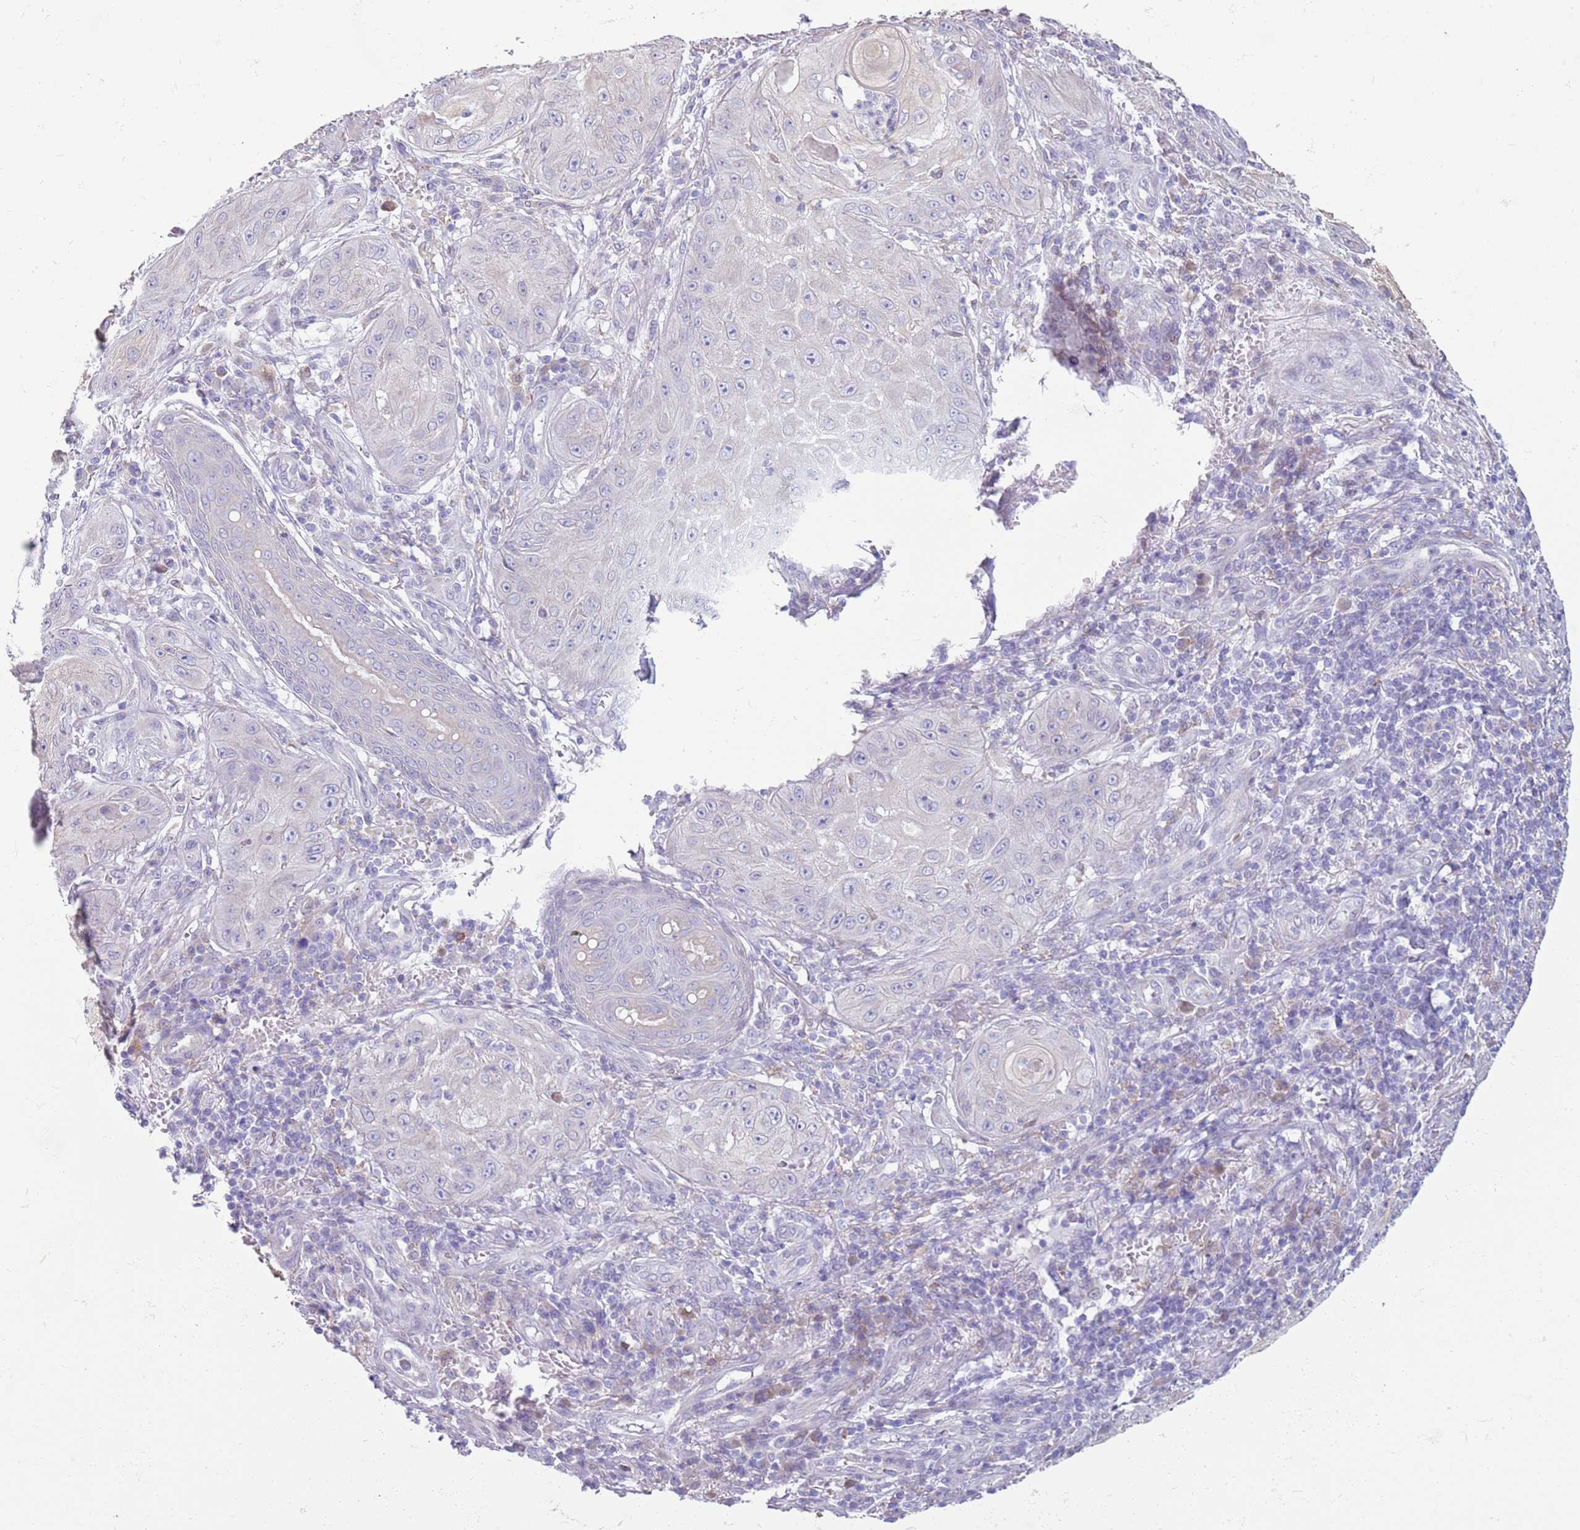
{"staining": {"intensity": "negative", "quantity": "none", "location": "none"}, "tissue": "skin cancer", "cell_type": "Tumor cells", "image_type": "cancer", "snomed": [{"axis": "morphology", "description": "Squamous cell carcinoma, NOS"}, {"axis": "topography", "description": "Skin"}], "caption": "An immunohistochemistry histopathology image of skin cancer is shown. There is no staining in tumor cells of skin cancer. Brightfield microscopy of immunohistochemistry (IHC) stained with DAB (brown) and hematoxylin (blue), captured at high magnification.", "gene": "OAF", "patient": {"sex": "male", "age": 70}}